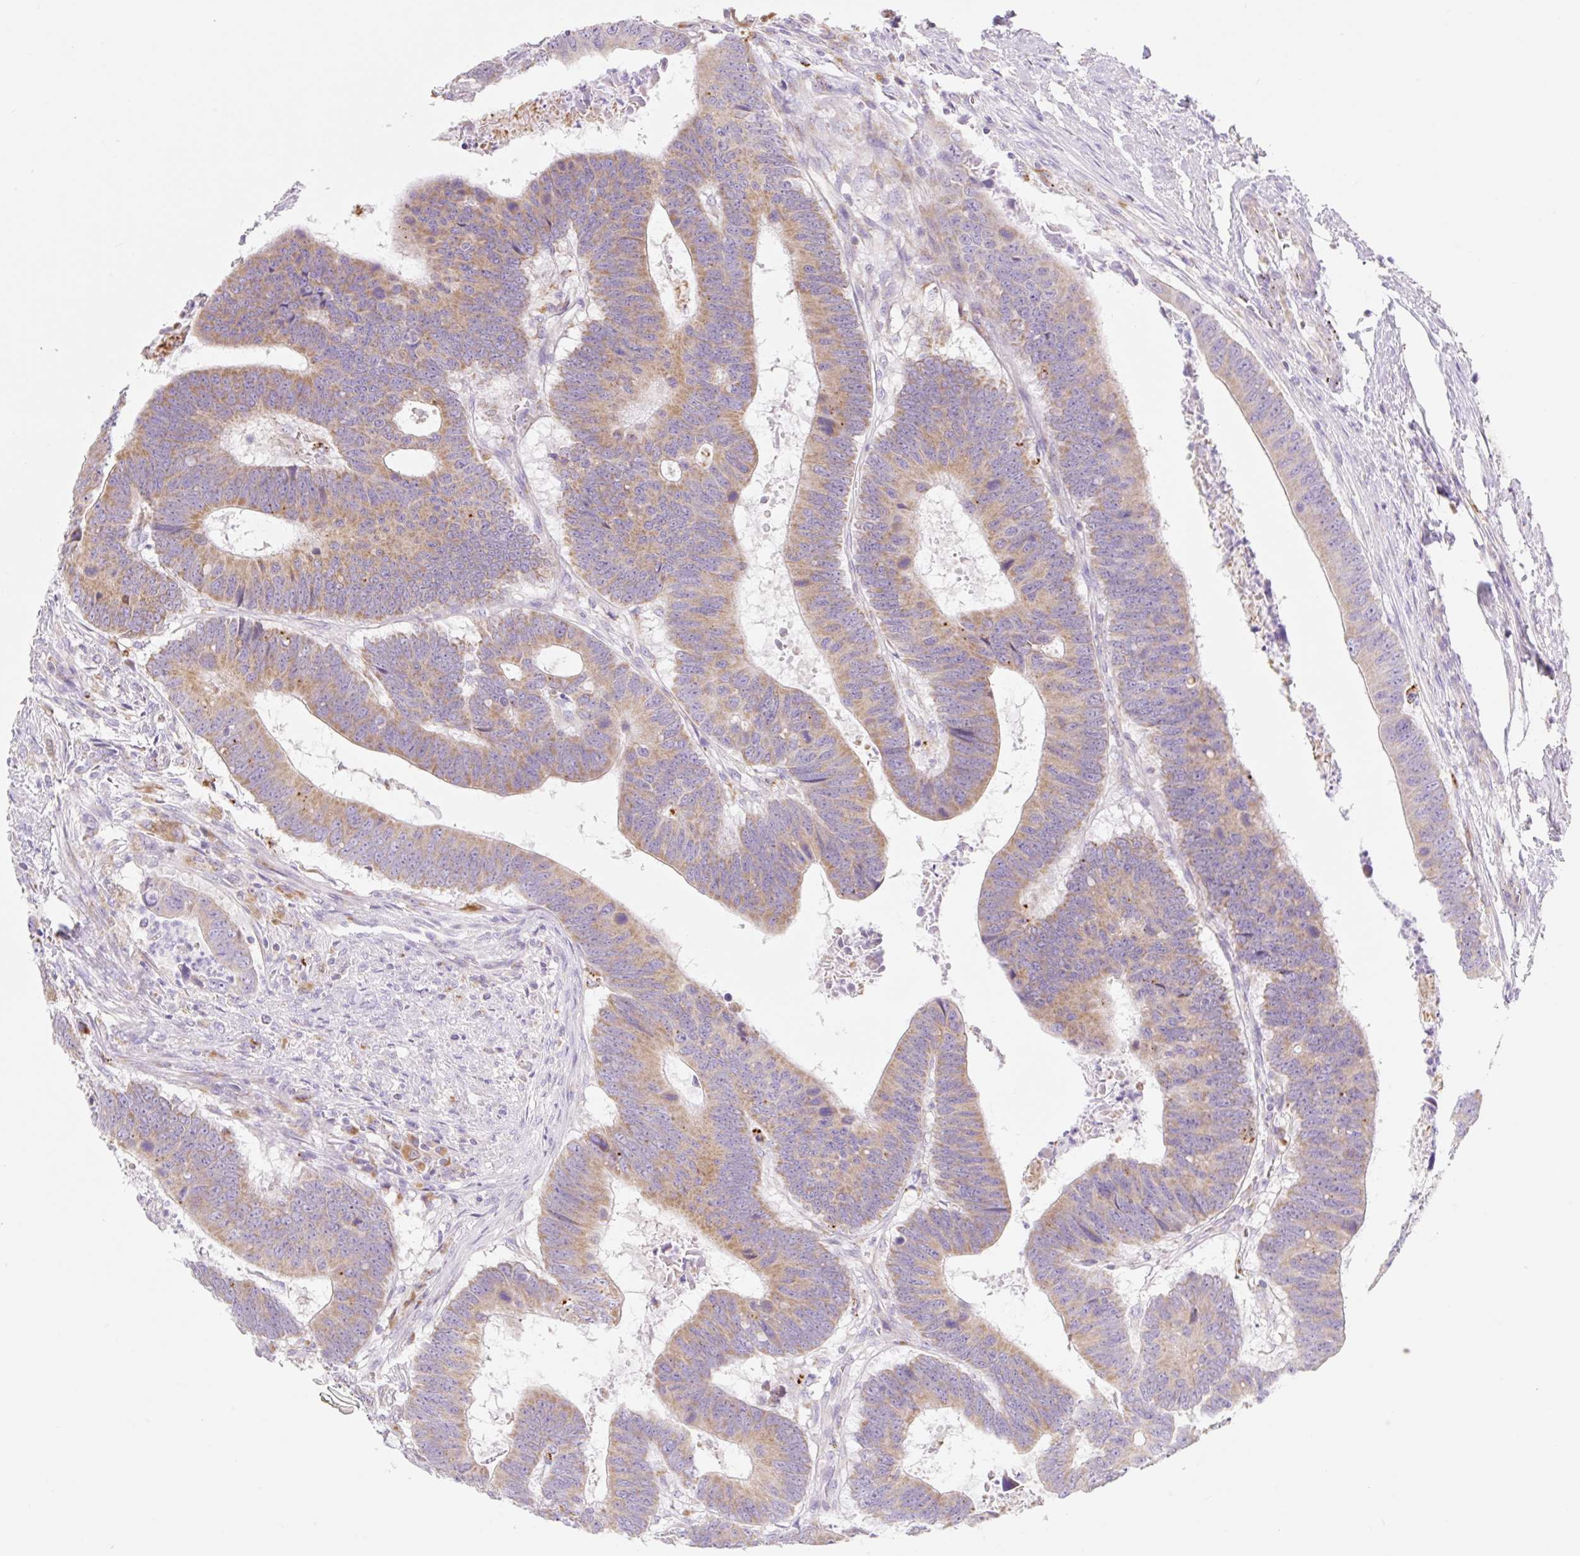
{"staining": {"intensity": "moderate", "quantity": "25%-75%", "location": "cytoplasmic/membranous"}, "tissue": "colorectal cancer", "cell_type": "Tumor cells", "image_type": "cancer", "snomed": [{"axis": "morphology", "description": "Adenocarcinoma, NOS"}, {"axis": "topography", "description": "Colon"}], "caption": "Protein staining of colorectal cancer tissue shows moderate cytoplasmic/membranous positivity in approximately 25%-75% of tumor cells.", "gene": "CLEC3A", "patient": {"sex": "male", "age": 62}}